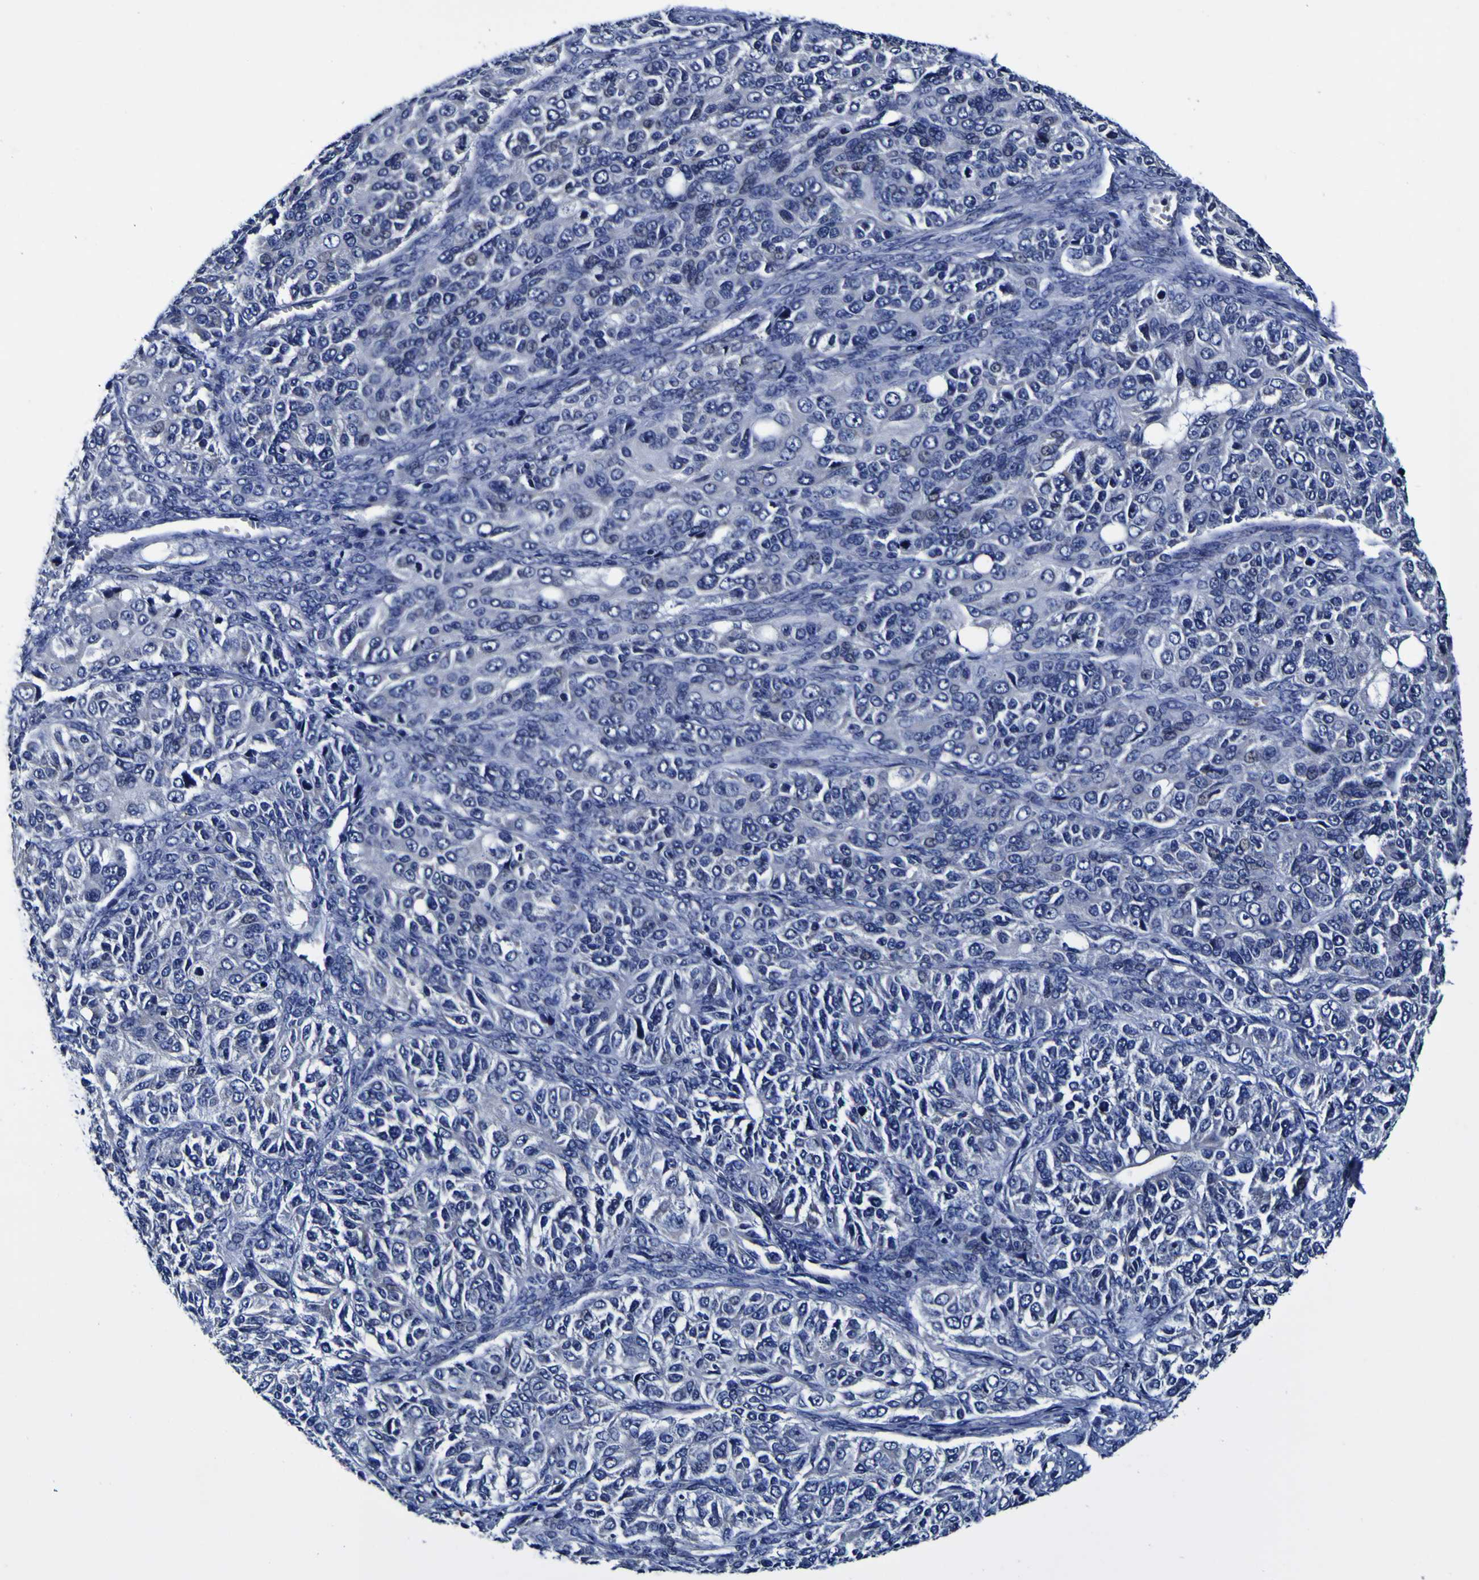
{"staining": {"intensity": "negative", "quantity": "none", "location": "none"}, "tissue": "ovarian cancer", "cell_type": "Tumor cells", "image_type": "cancer", "snomed": [{"axis": "morphology", "description": "Carcinoma, endometroid"}, {"axis": "topography", "description": "Ovary"}], "caption": "Tumor cells show no significant protein expression in ovarian cancer (endometroid carcinoma).", "gene": "PDLIM4", "patient": {"sex": "female", "age": 51}}